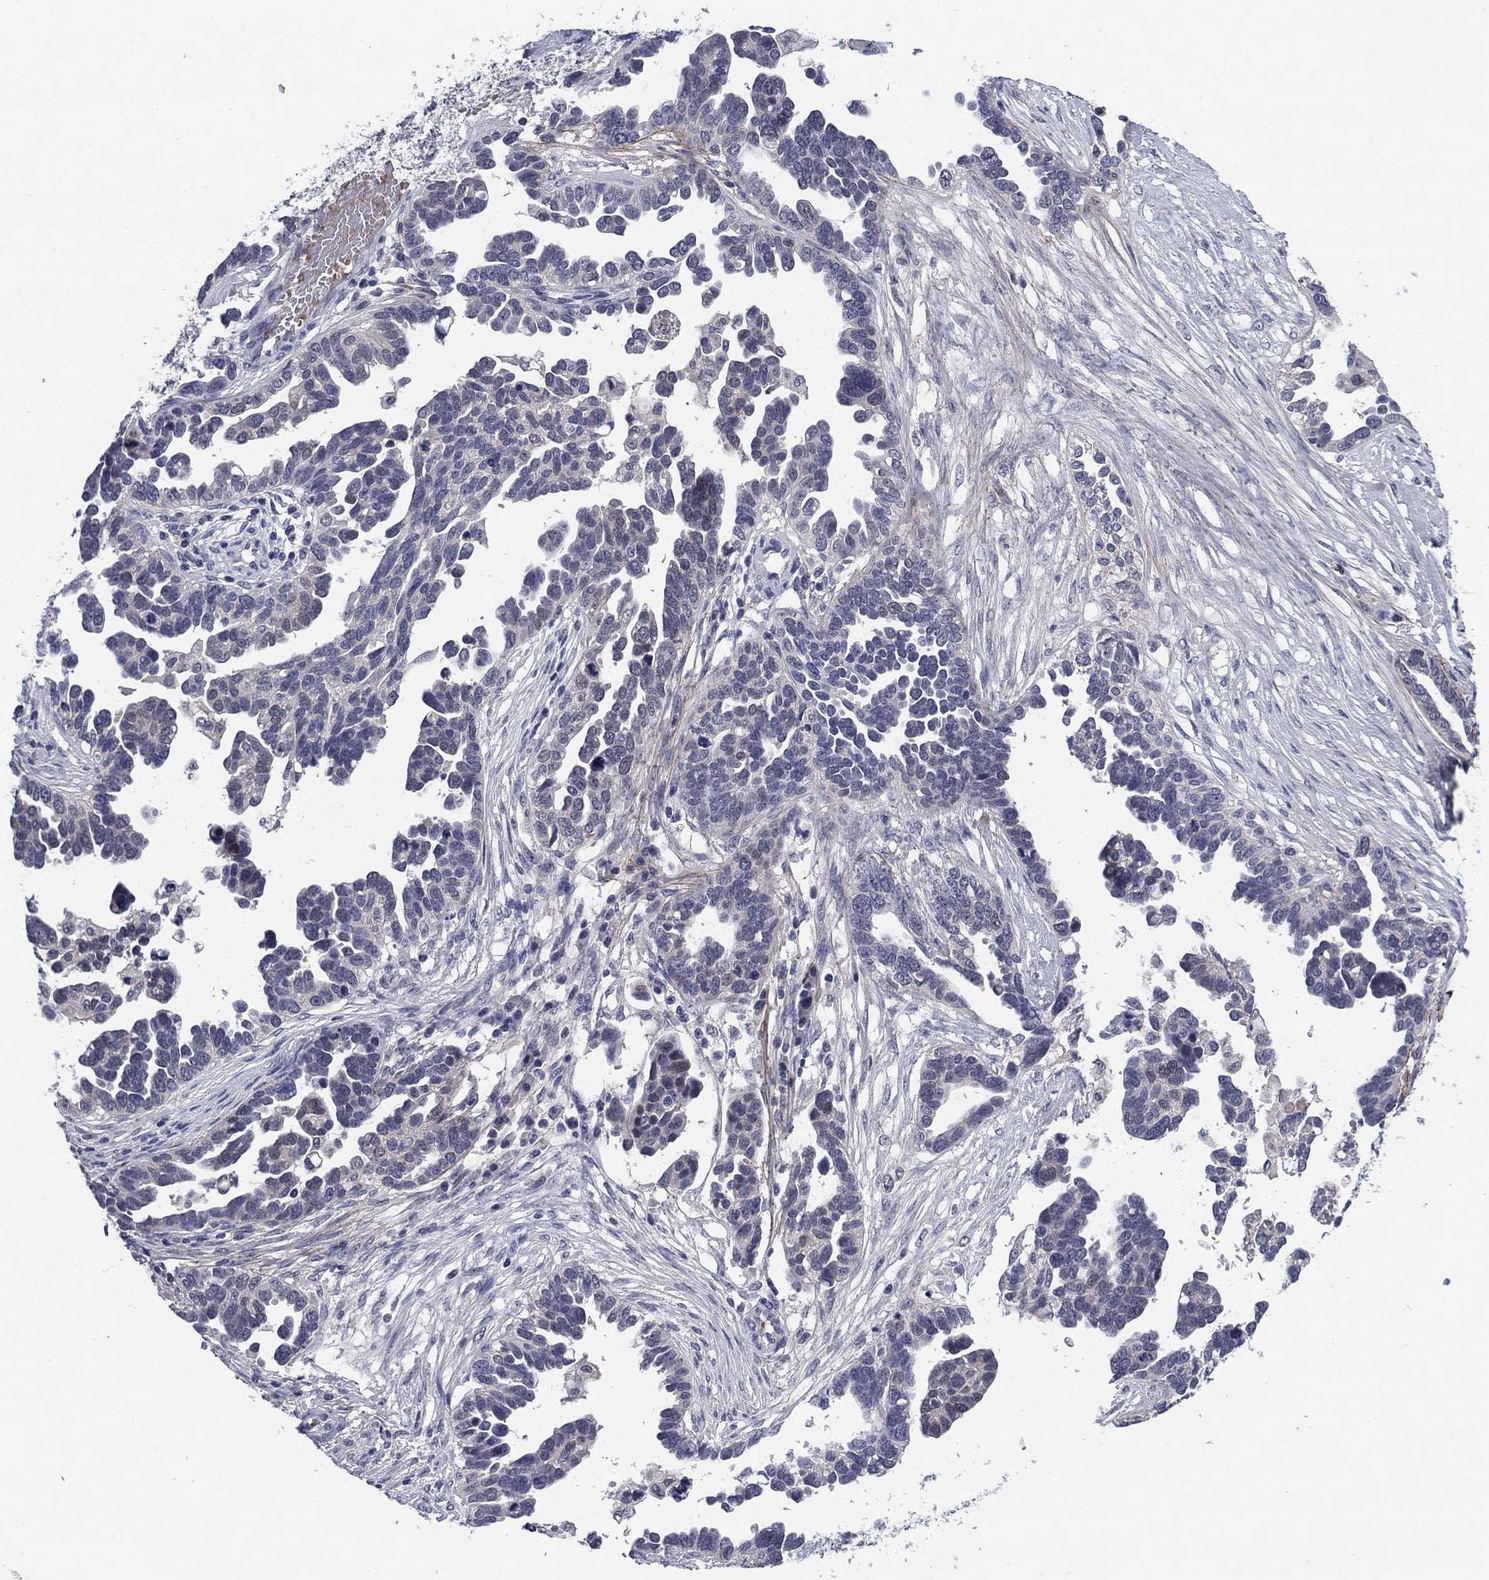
{"staining": {"intensity": "negative", "quantity": "none", "location": "none"}, "tissue": "ovarian cancer", "cell_type": "Tumor cells", "image_type": "cancer", "snomed": [{"axis": "morphology", "description": "Cystadenocarcinoma, serous, NOS"}, {"axis": "topography", "description": "Ovary"}], "caption": "Tumor cells are negative for brown protein staining in ovarian cancer (serous cystadenocarcinoma).", "gene": "REXO5", "patient": {"sex": "female", "age": 54}}